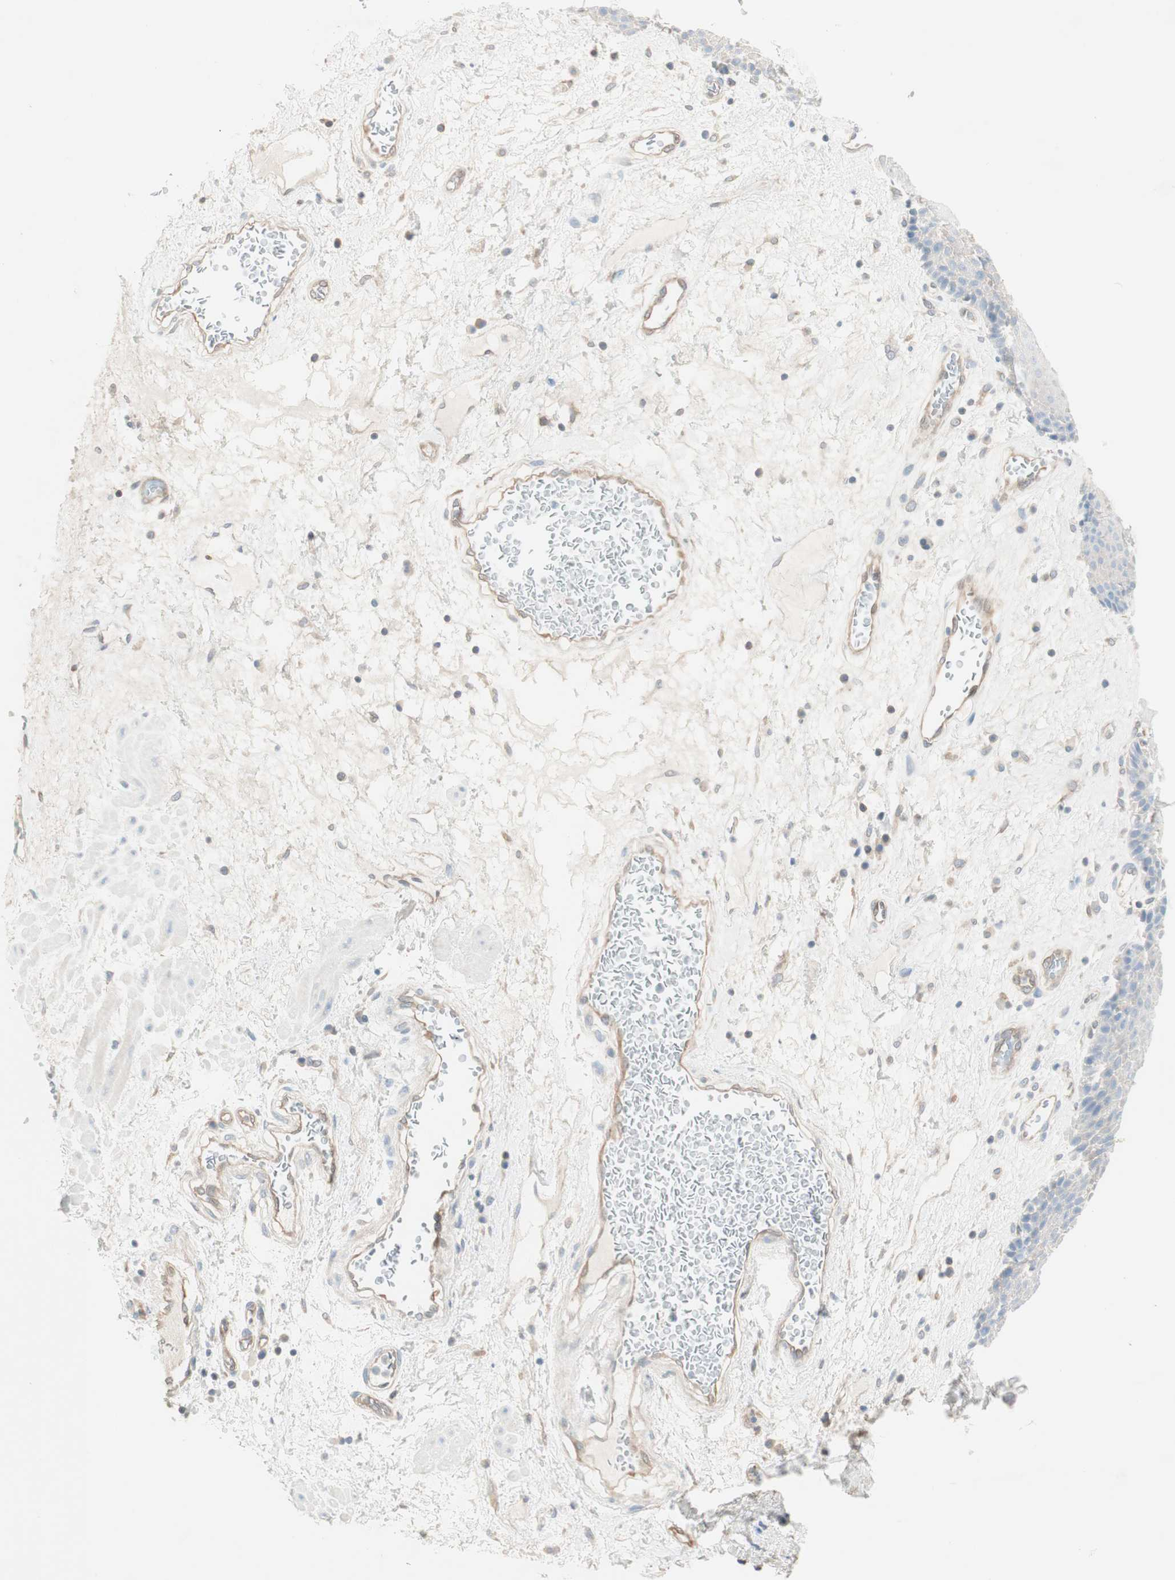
{"staining": {"intensity": "negative", "quantity": "none", "location": "none"}, "tissue": "esophagus", "cell_type": "Squamous epithelial cells", "image_type": "normal", "snomed": [{"axis": "morphology", "description": "Normal tissue, NOS"}, {"axis": "topography", "description": "Esophagus"}], "caption": "High power microscopy histopathology image of an immunohistochemistry (IHC) image of unremarkable esophagus, revealing no significant staining in squamous epithelial cells. (Stains: DAB (3,3'-diaminobenzidine) immunohistochemistry with hematoxylin counter stain, Microscopy: brightfield microscopy at high magnification).", "gene": "CDK3", "patient": {"sex": "male", "age": 48}}